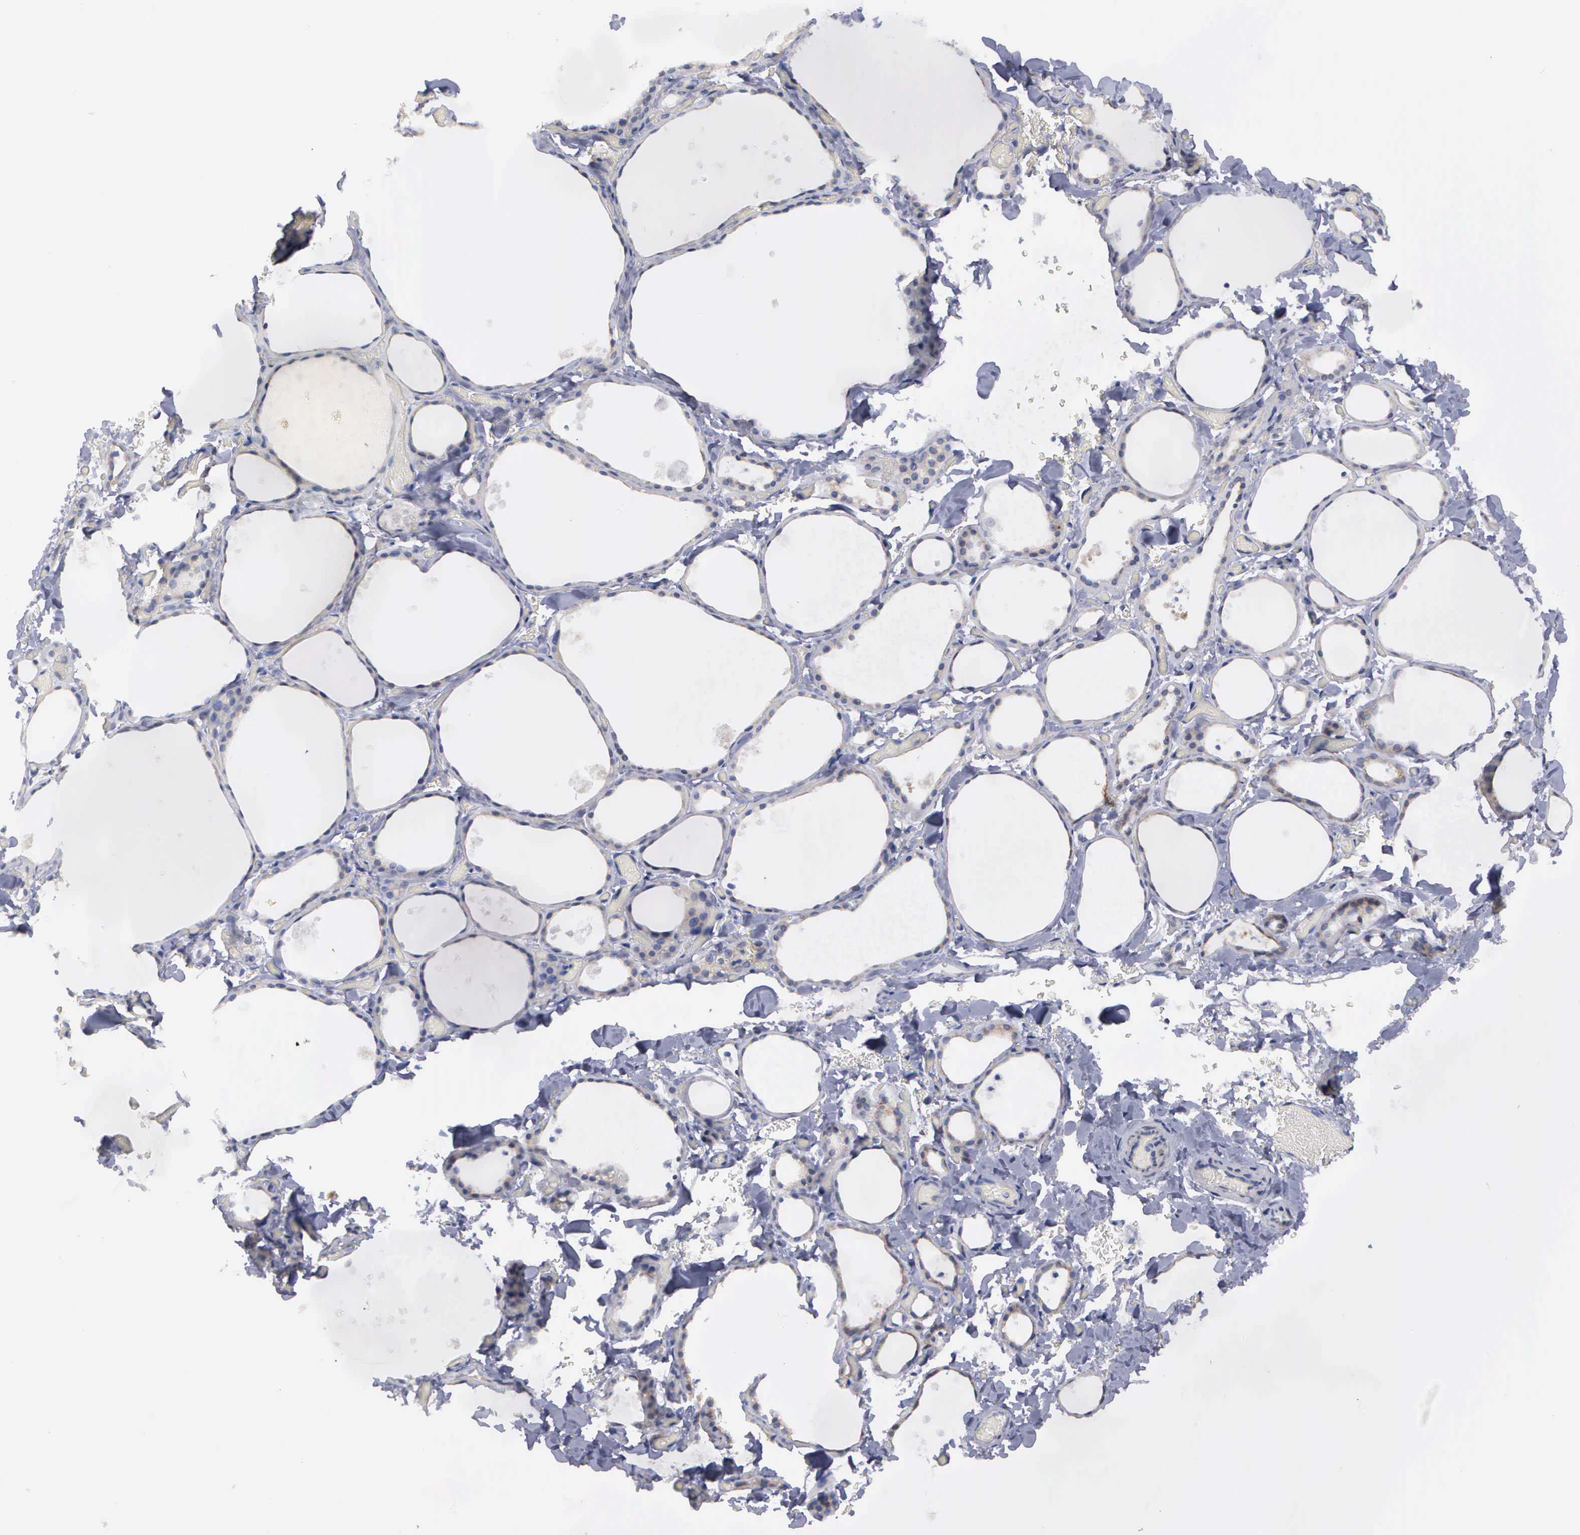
{"staining": {"intensity": "weak", "quantity": "25%-75%", "location": "cytoplasmic/membranous"}, "tissue": "thyroid gland", "cell_type": "Glandular cells", "image_type": "normal", "snomed": [{"axis": "morphology", "description": "Normal tissue, NOS"}, {"axis": "topography", "description": "Thyroid gland"}], "caption": "Protein staining reveals weak cytoplasmic/membranous expression in about 25%-75% of glandular cells in benign thyroid gland.", "gene": "CEP170B", "patient": {"sex": "male", "age": 34}}